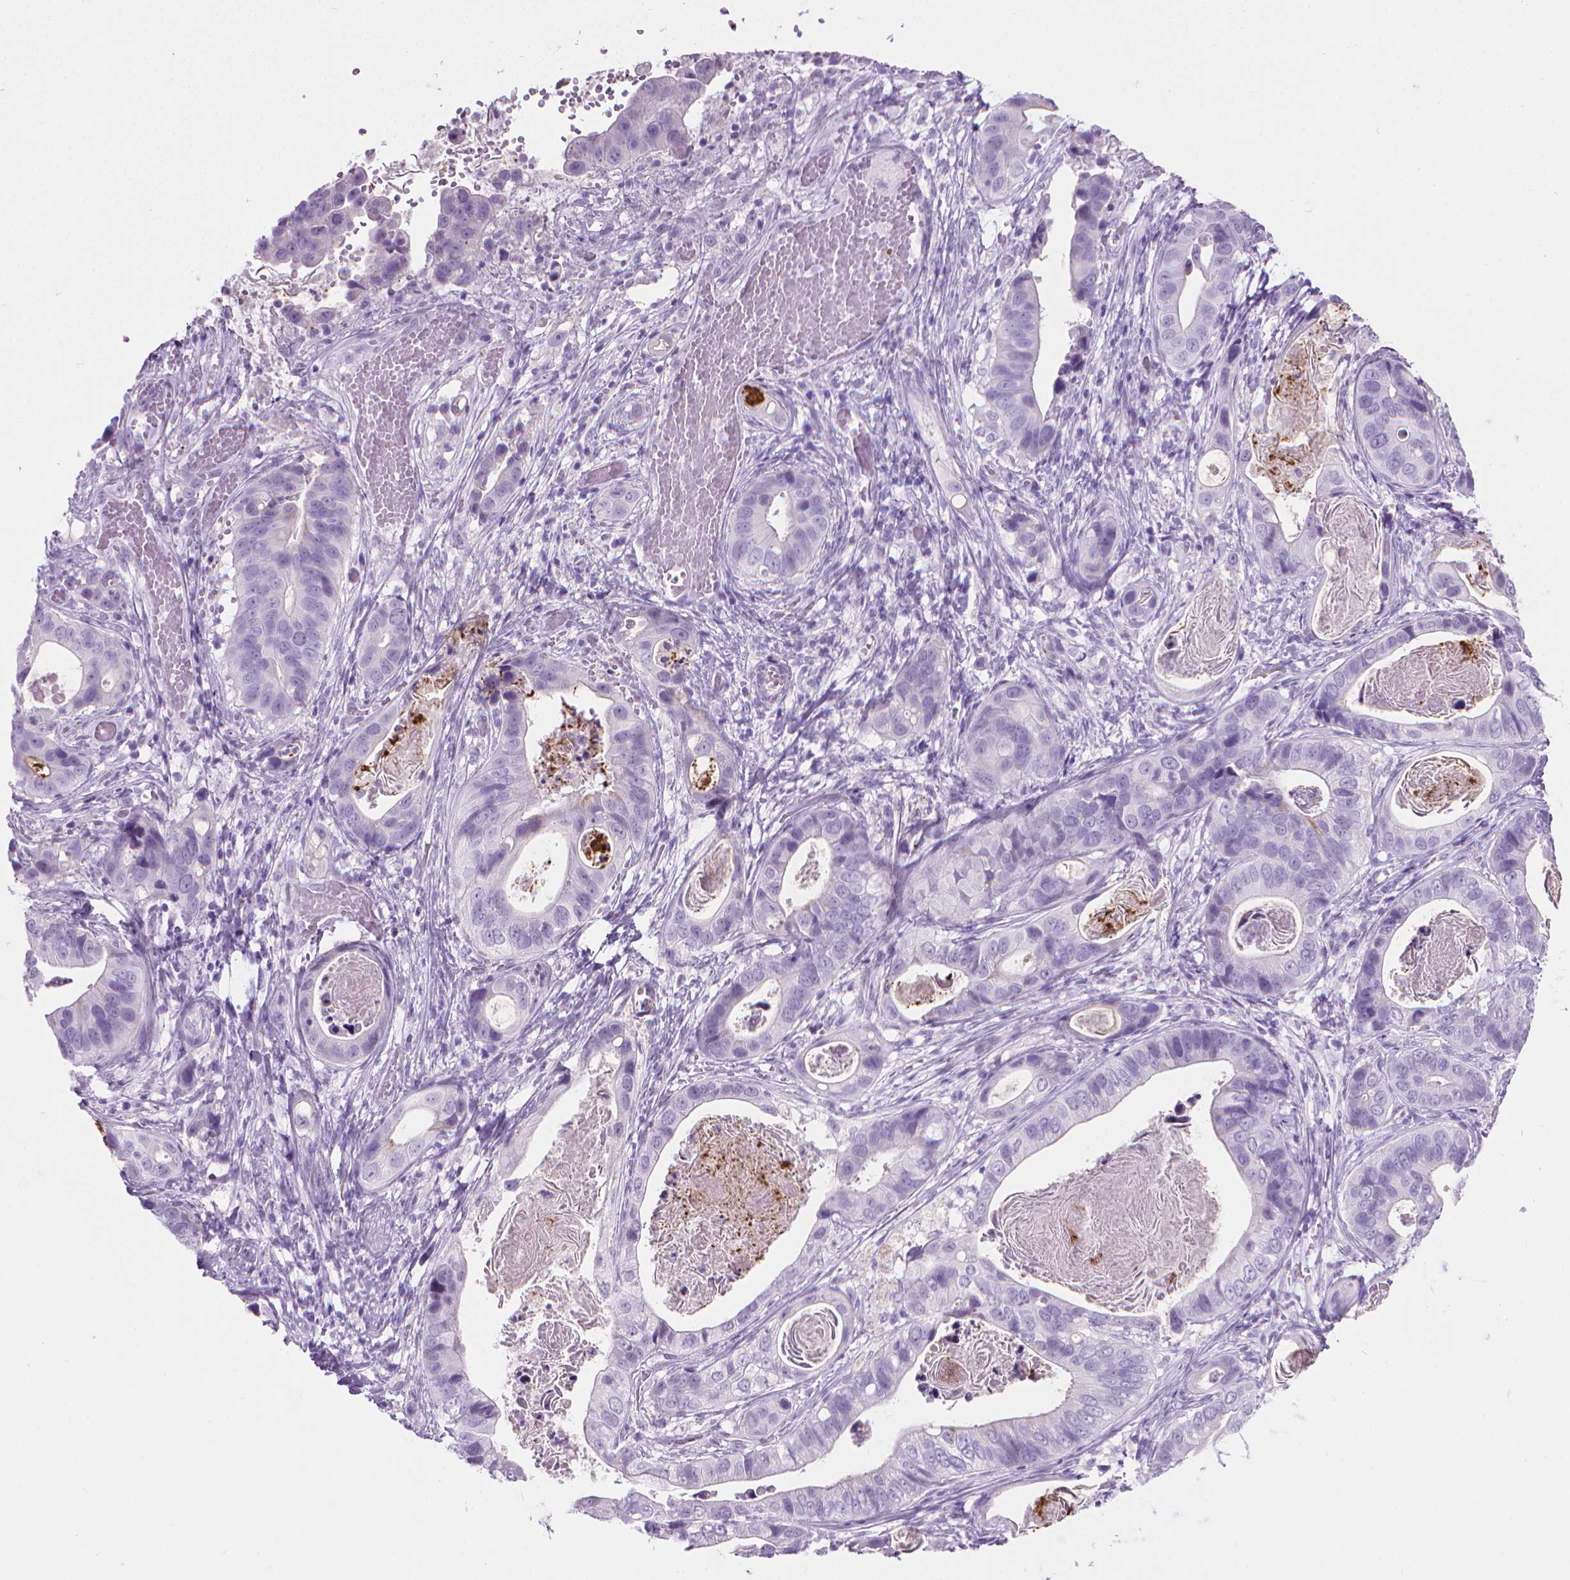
{"staining": {"intensity": "negative", "quantity": "none", "location": "none"}, "tissue": "stomach cancer", "cell_type": "Tumor cells", "image_type": "cancer", "snomed": [{"axis": "morphology", "description": "Adenocarcinoma, NOS"}, {"axis": "topography", "description": "Stomach"}], "caption": "Immunohistochemistry (IHC) photomicrograph of neoplastic tissue: human stomach adenocarcinoma stained with DAB shows no significant protein positivity in tumor cells.", "gene": "CFAP52", "patient": {"sex": "male", "age": 84}}